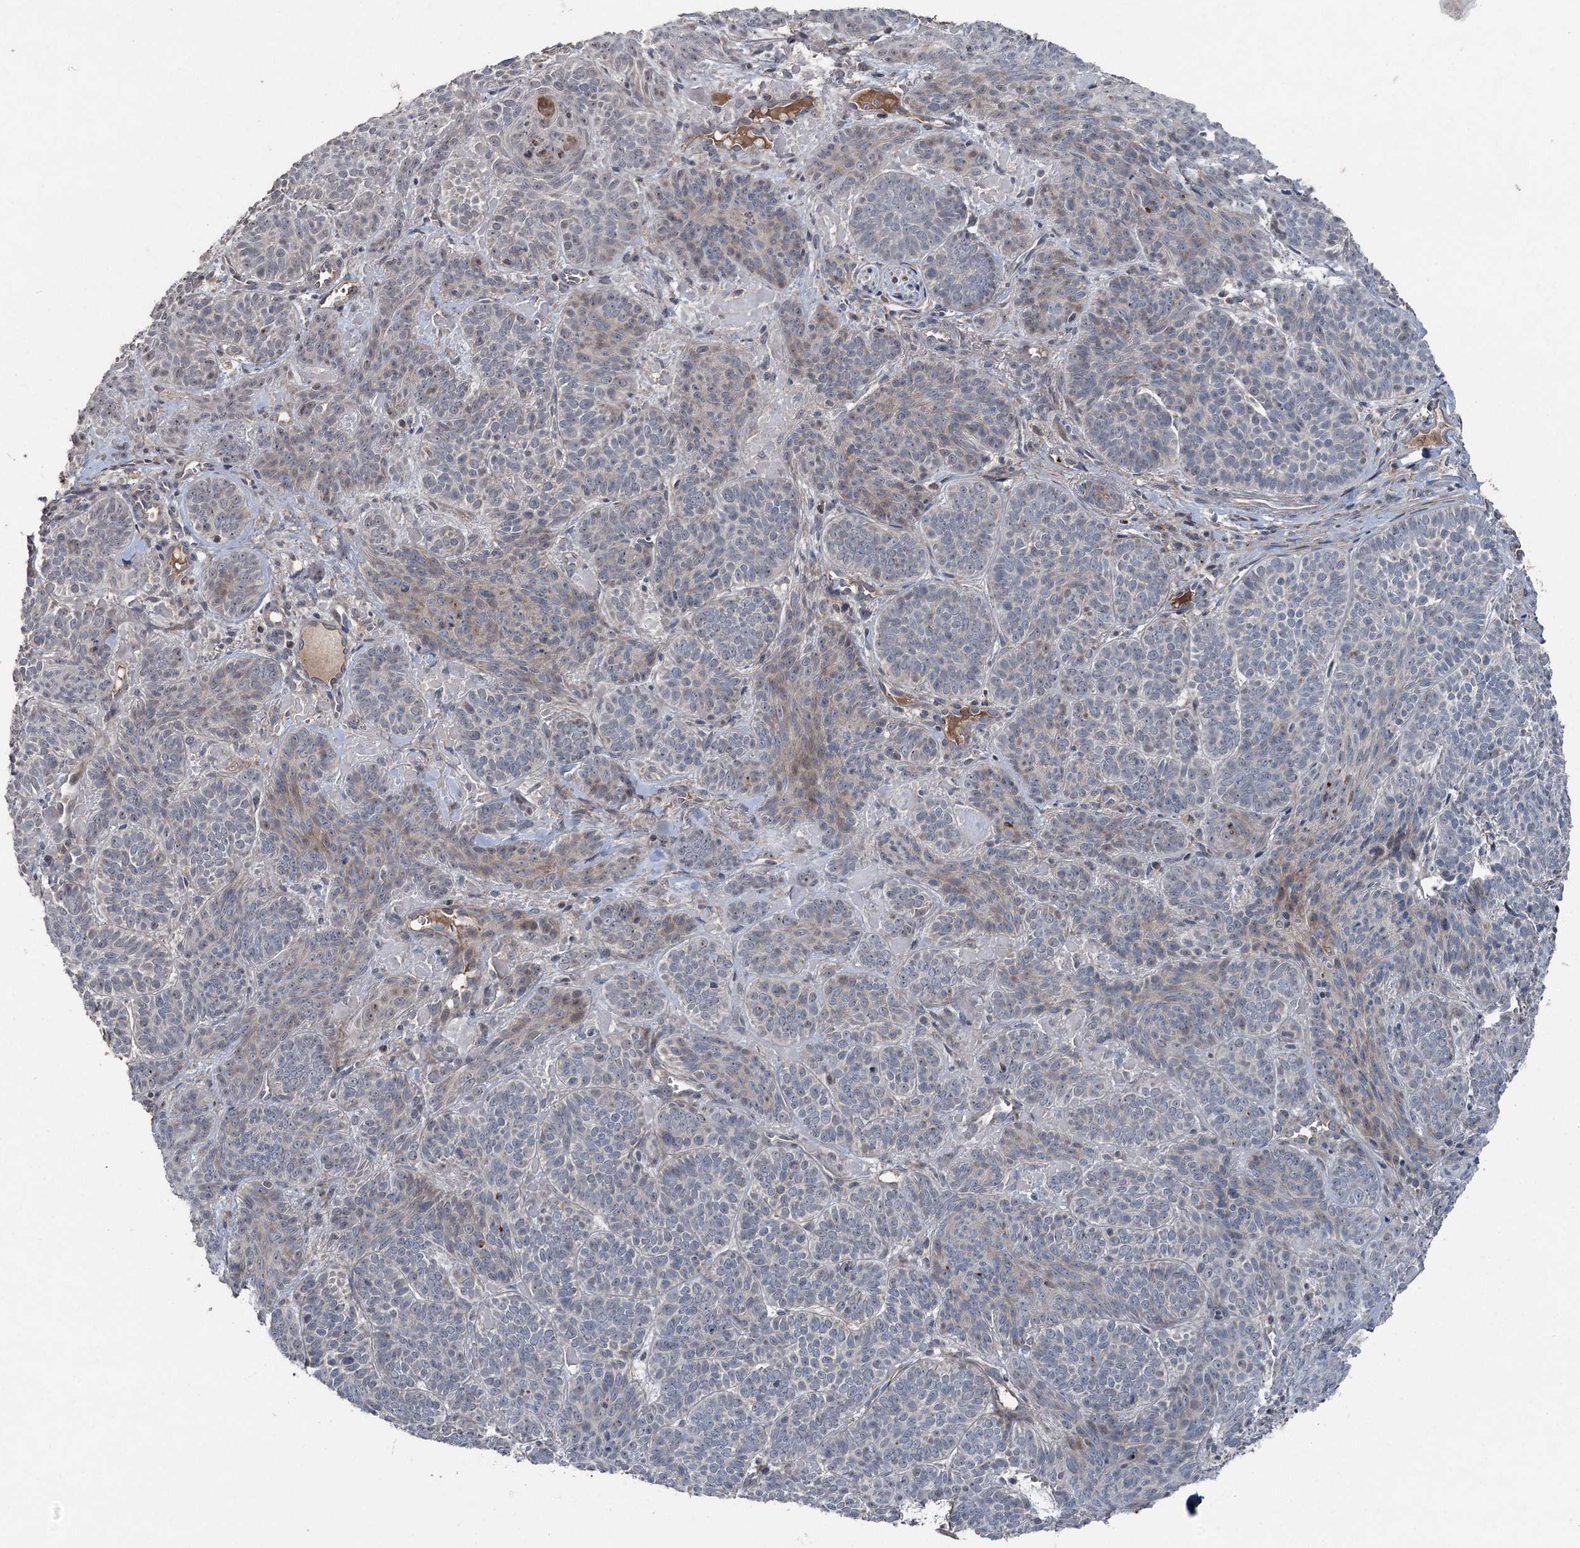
{"staining": {"intensity": "weak", "quantity": "<25%", "location": "cytoplasmic/membranous"}, "tissue": "skin cancer", "cell_type": "Tumor cells", "image_type": "cancer", "snomed": [{"axis": "morphology", "description": "Basal cell carcinoma"}, {"axis": "topography", "description": "Skin"}], "caption": "Immunohistochemistry (IHC) of human skin cancer (basal cell carcinoma) exhibits no expression in tumor cells. (DAB immunohistochemistry (IHC), high magnification).", "gene": "MAPK8IP2", "patient": {"sex": "male", "age": 85}}